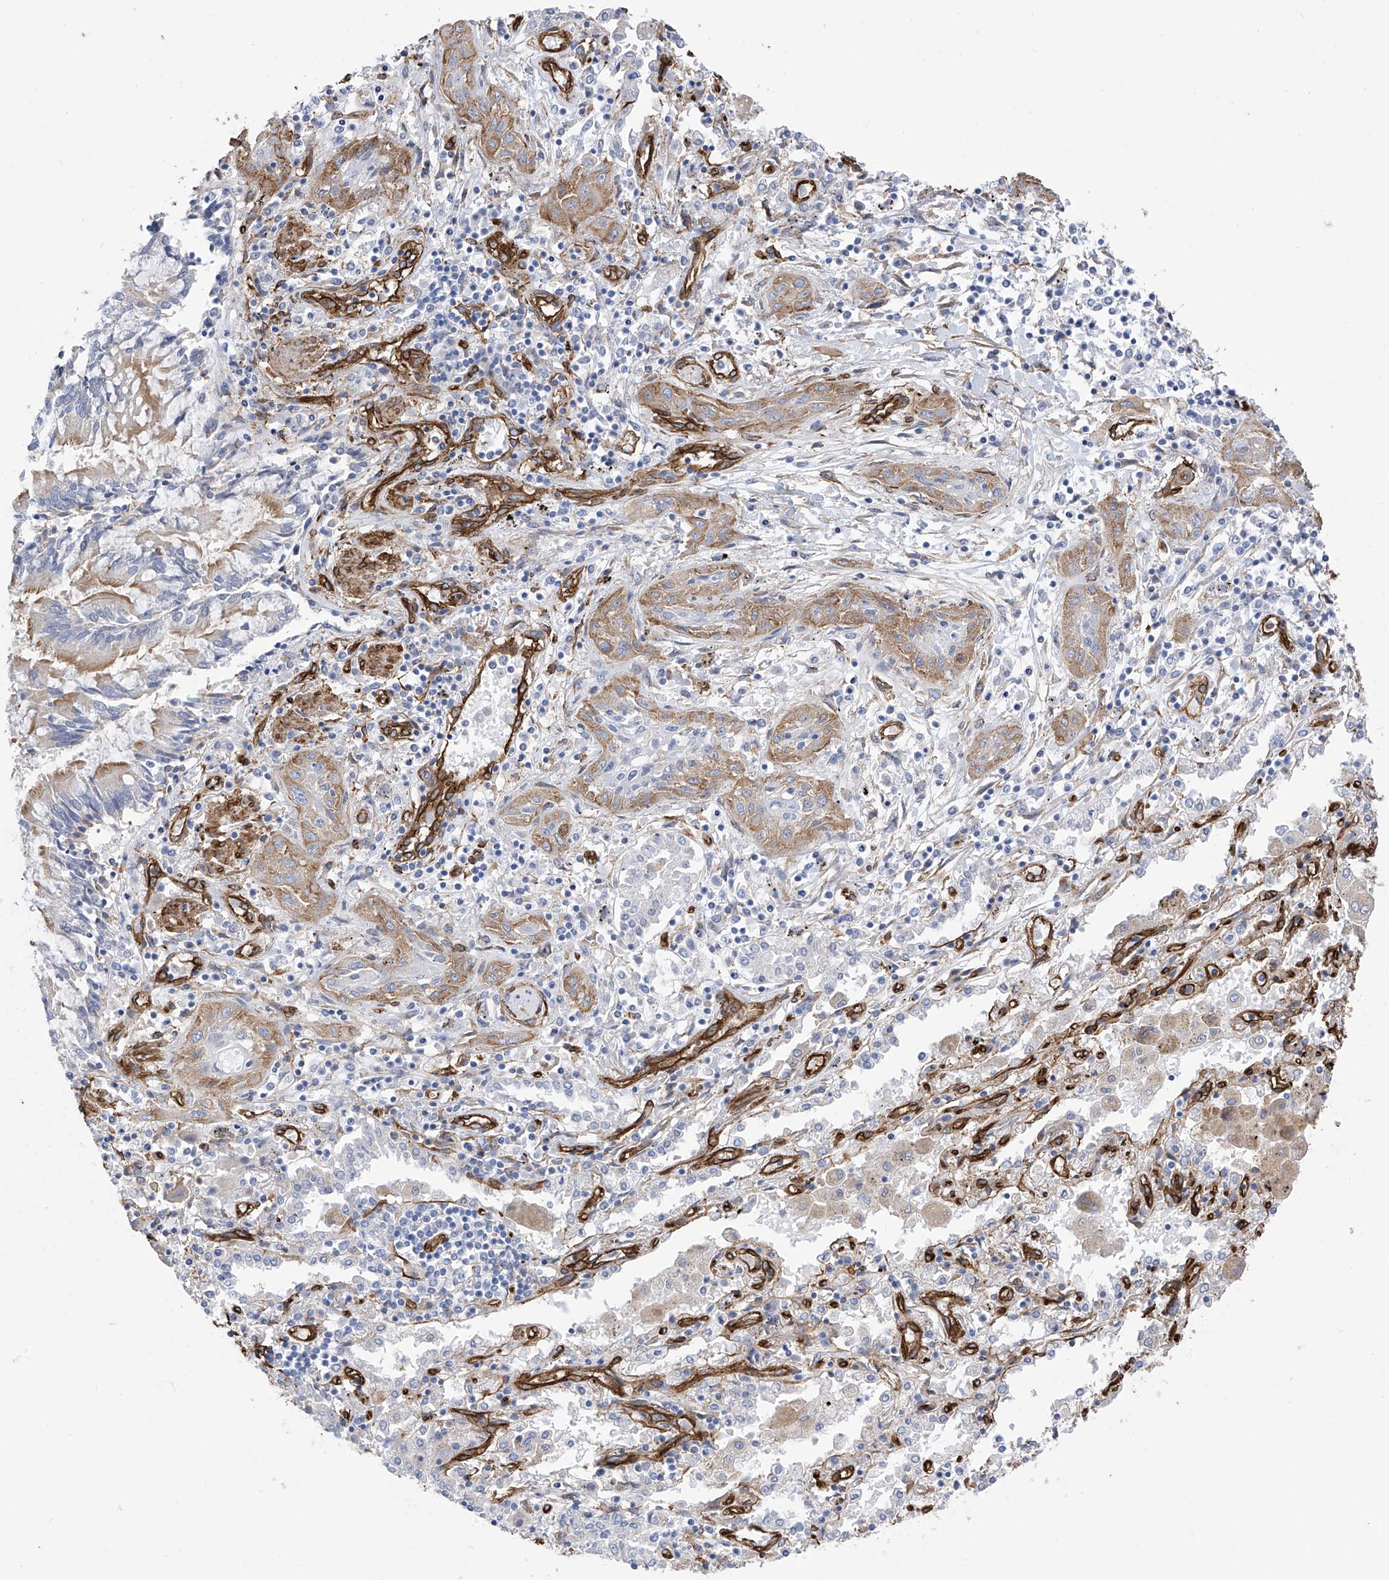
{"staining": {"intensity": "moderate", "quantity": ">75%", "location": "cytoplasmic/membranous"}, "tissue": "lung cancer", "cell_type": "Tumor cells", "image_type": "cancer", "snomed": [{"axis": "morphology", "description": "Squamous cell carcinoma, NOS"}, {"axis": "topography", "description": "Lung"}], "caption": "The immunohistochemical stain highlights moderate cytoplasmic/membranous positivity in tumor cells of lung squamous cell carcinoma tissue.", "gene": "UBTD1", "patient": {"sex": "female", "age": 47}}